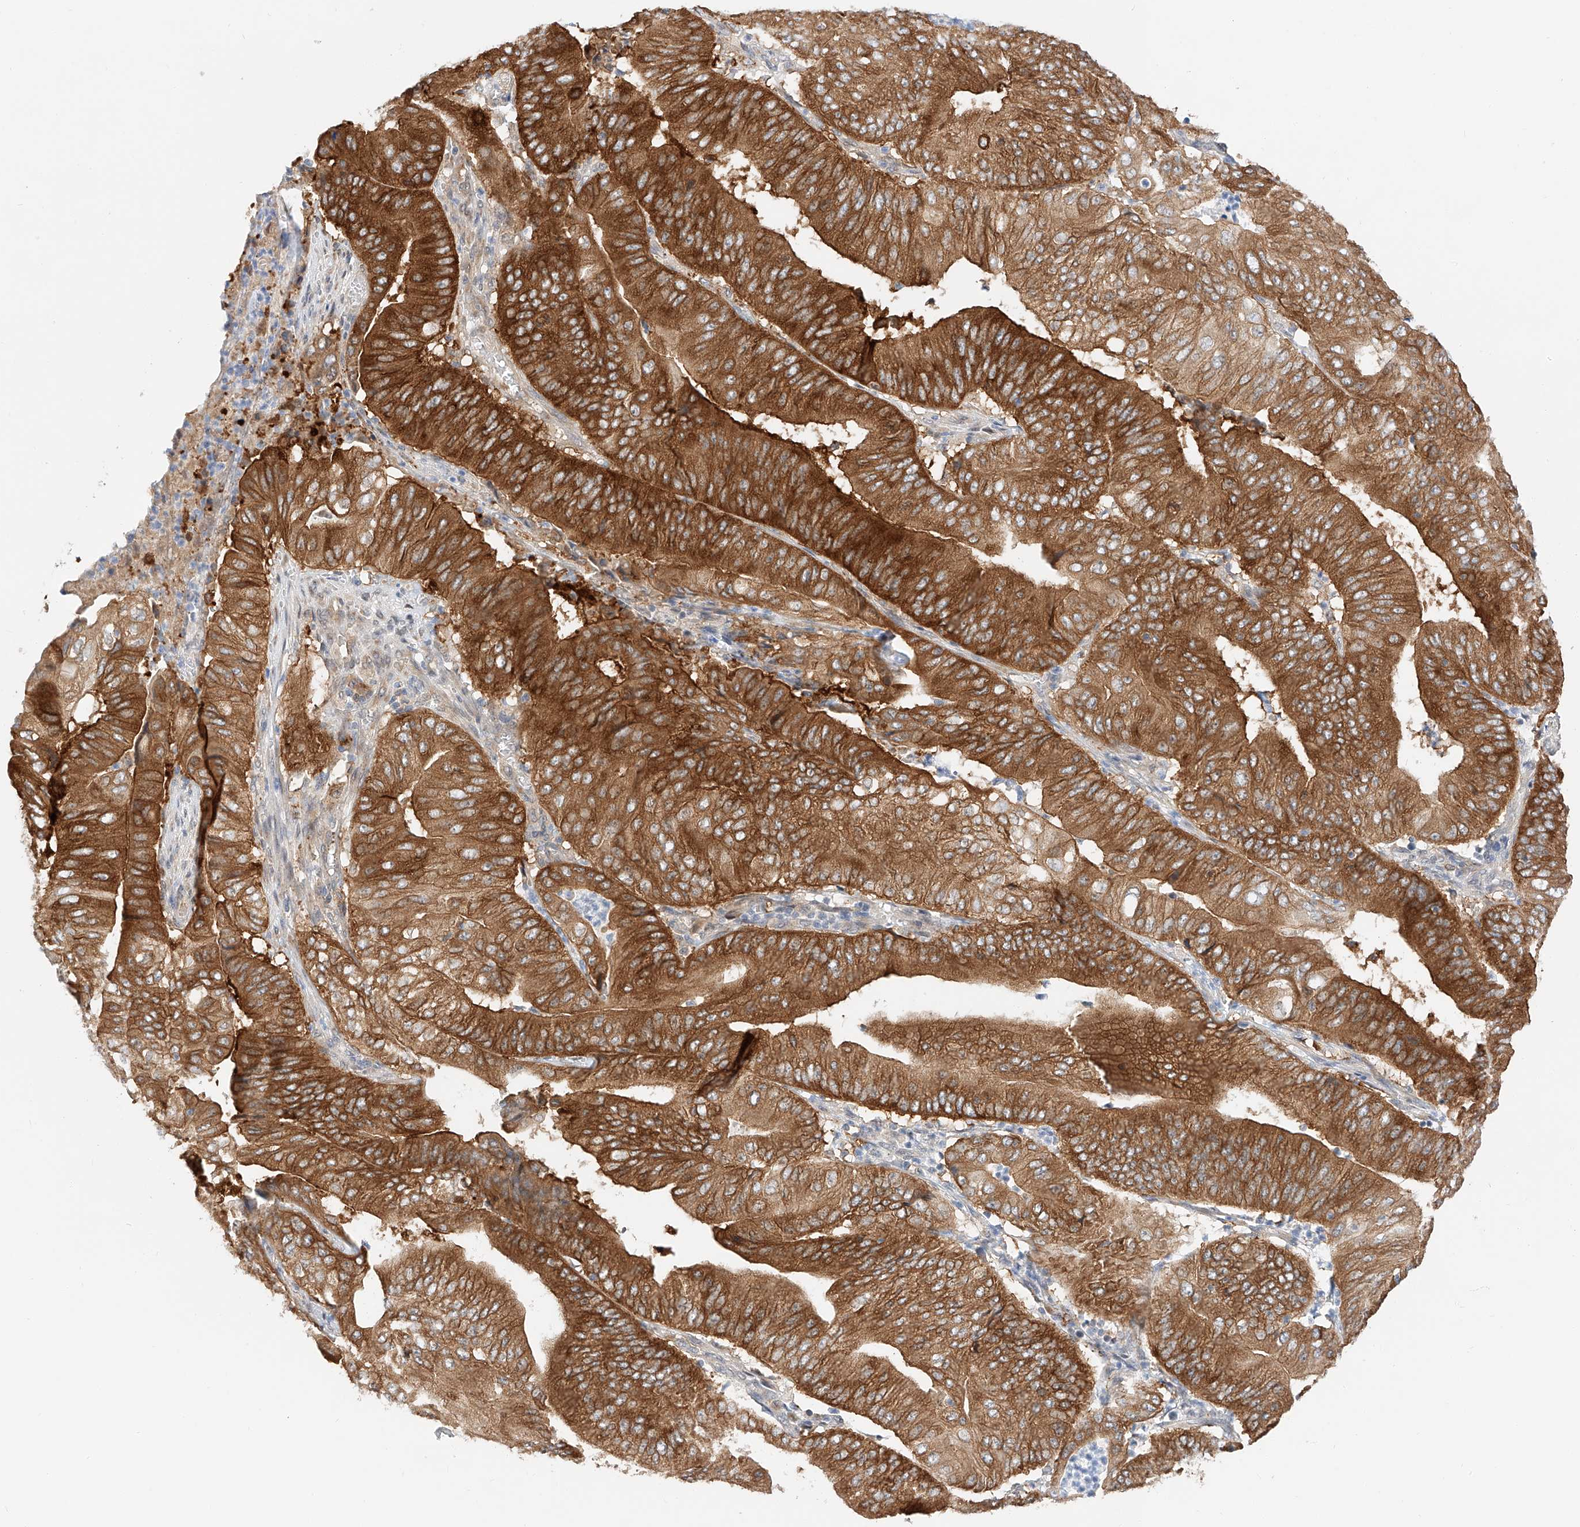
{"staining": {"intensity": "strong", "quantity": ">75%", "location": "cytoplasmic/membranous"}, "tissue": "pancreatic cancer", "cell_type": "Tumor cells", "image_type": "cancer", "snomed": [{"axis": "morphology", "description": "Adenocarcinoma, NOS"}, {"axis": "topography", "description": "Pancreas"}], "caption": "Human pancreatic cancer (adenocarcinoma) stained with a protein marker exhibits strong staining in tumor cells.", "gene": "CARMIL1", "patient": {"sex": "female", "age": 77}}